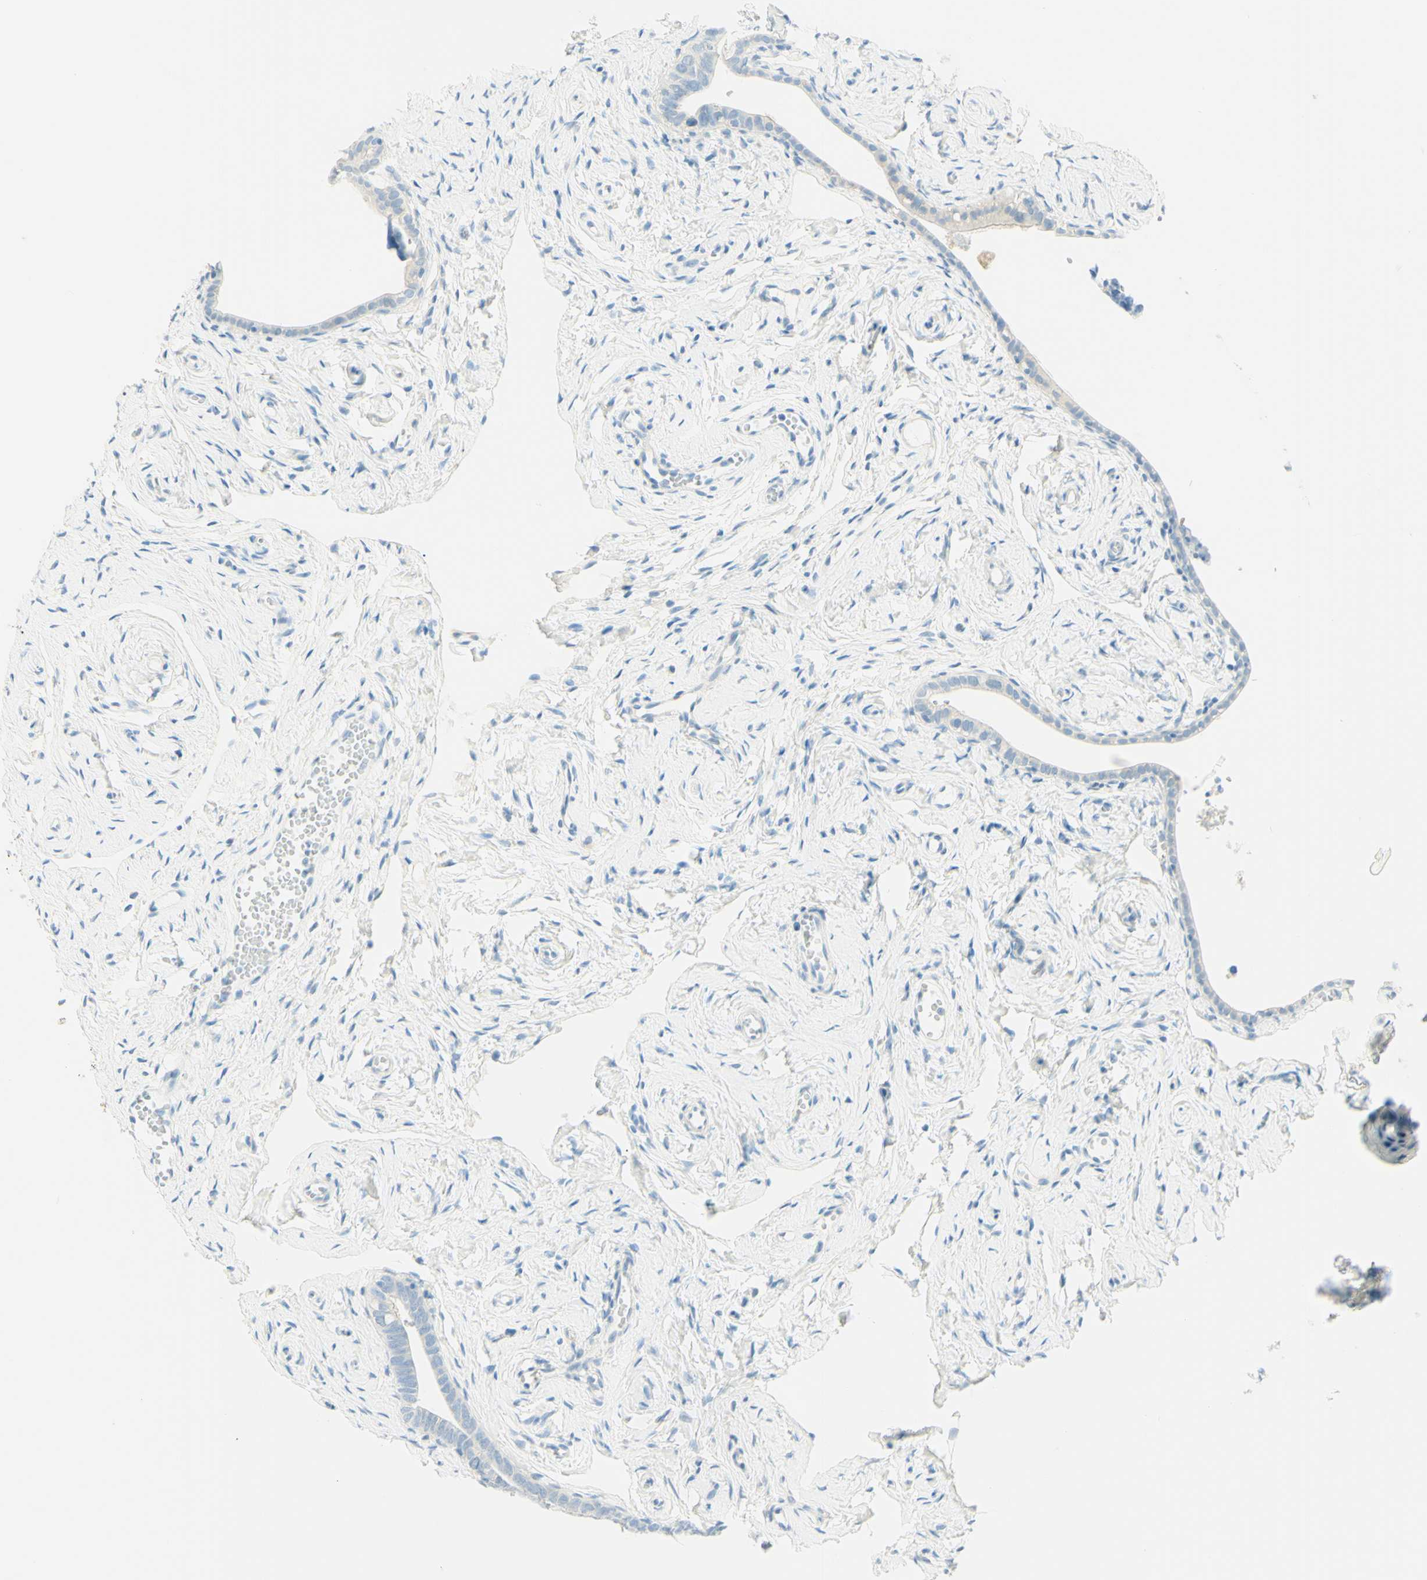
{"staining": {"intensity": "negative", "quantity": "none", "location": "none"}, "tissue": "fallopian tube", "cell_type": "Glandular cells", "image_type": "normal", "snomed": [{"axis": "morphology", "description": "Normal tissue, NOS"}, {"axis": "topography", "description": "Fallopian tube"}], "caption": "Glandular cells show no significant protein staining in normal fallopian tube. (Stains: DAB immunohistochemistry with hematoxylin counter stain, Microscopy: brightfield microscopy at high magnification).", "gene": "TMEM132D", "patient": {"sex": "female", "age": 71}}